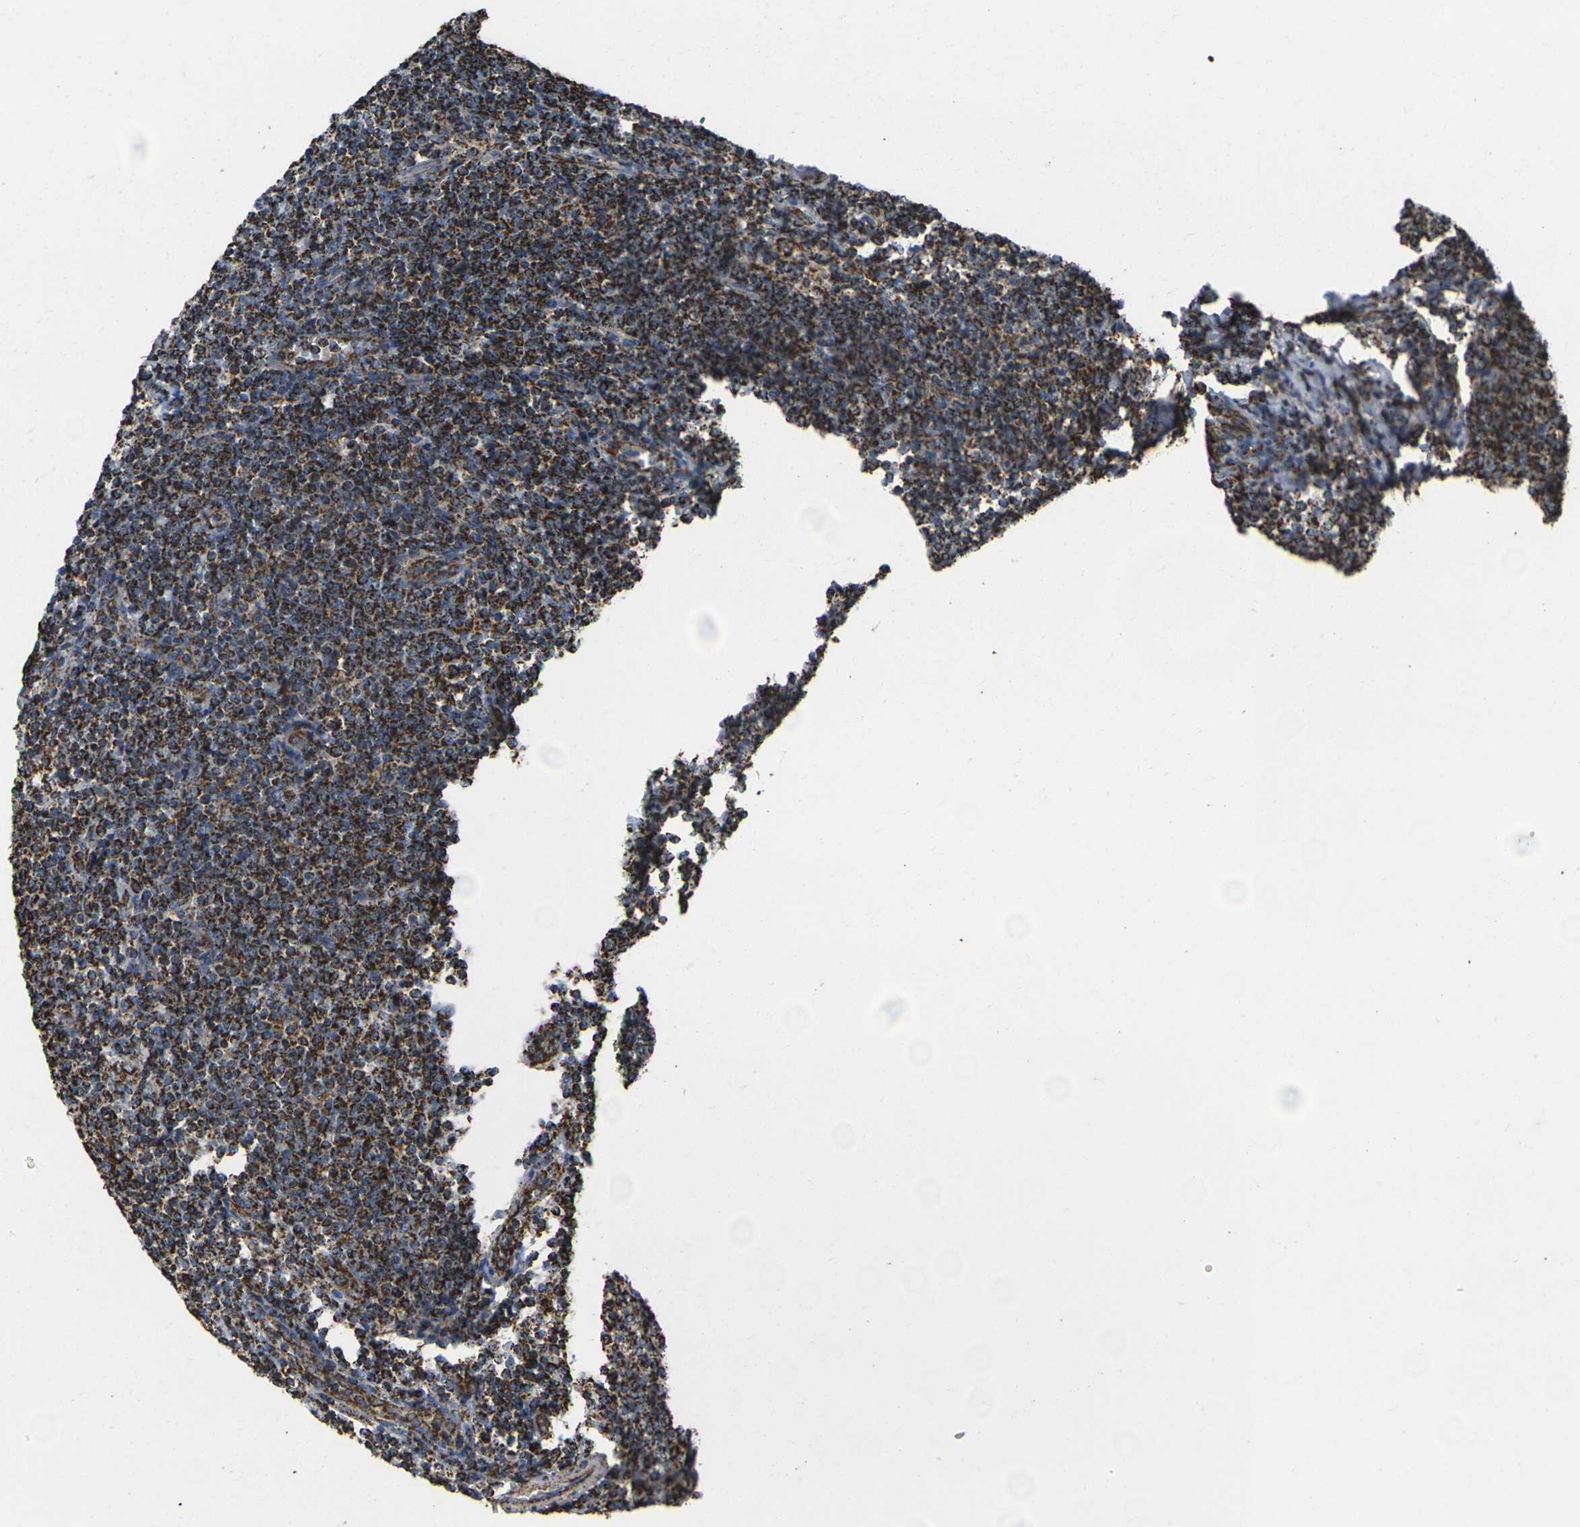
{"staining": {"intensity": "strong", "quantity": ">75%", "location": "cytoplasmic/membranous"}, "tissue": "lymphoma", "cell_type": "Tumor cells", "image_type": "cancer", "snomed": [{"axis": "morphology", "description": "Malignant lymphoma, non-Hodgkin's type, Low grade"}, {"axis": "topography", "description": "Lymph node"}], "caption": "Immunohistochemistry (IHC) staining of malignant lymphoma, non-Hodgkin's type (low-grade), which exhibits high levels of strong cytoplasmic/membranous positivity in about >75% of tumor cells indicating strong cytoplasmic/membranous protein positivity. The staining was performed using DAB (3,3'-diaminobenzidine) (brown) for protein detection and nuclei were counterstained in hematoxylin (blue).", "gene": "KLHL5", "patient": {"sex": "male", "age": 66}}